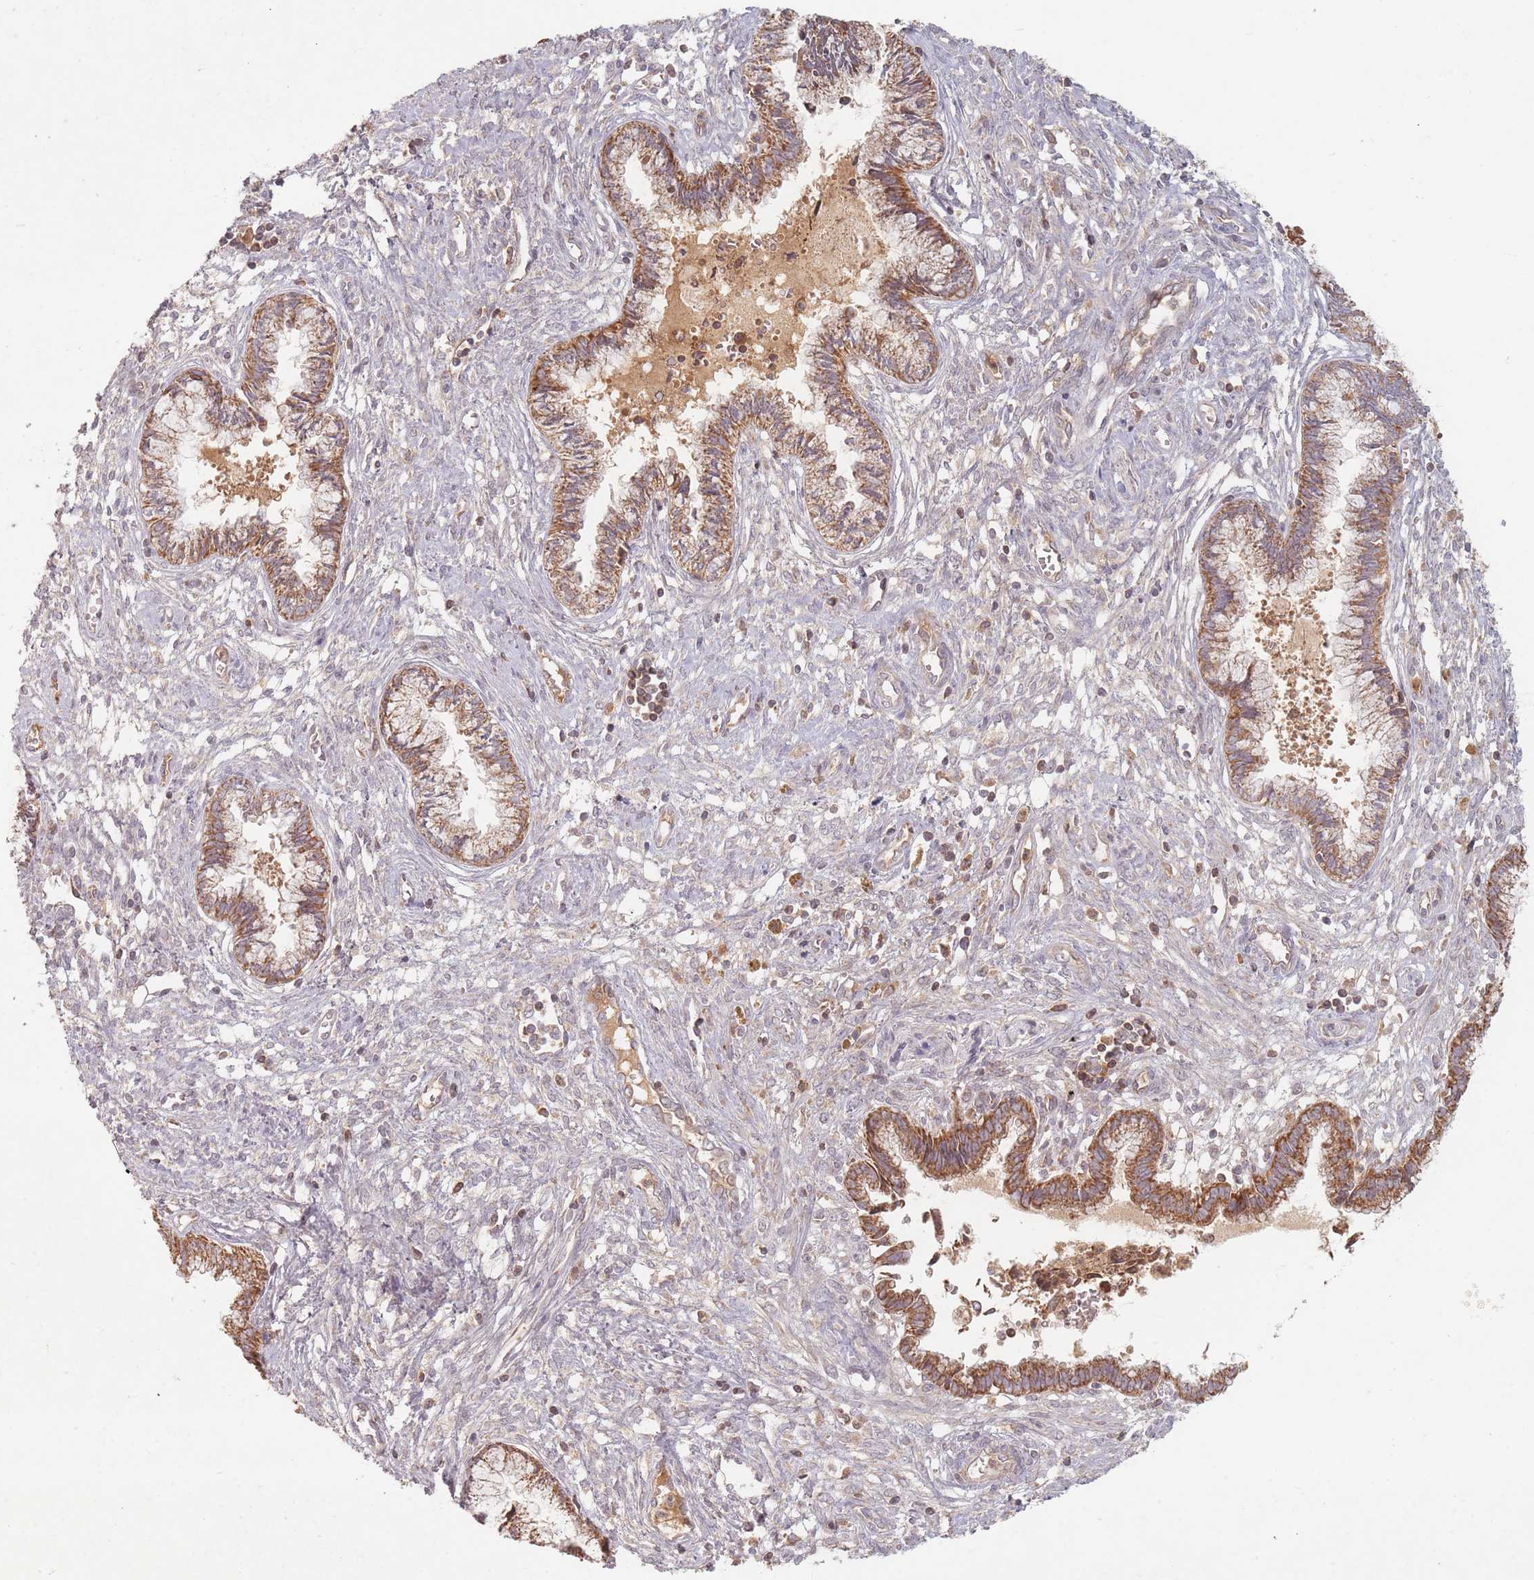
{"staining": {"intensity": "moderate", "quantity": ">75%", "location": "cytoplasmic/membranous"}, "tissue": "cervical cancer", "cell_type": "Tumor cells", "image_type": "cancer", "snomed": [{"axis": "morphology", "description": "Adenocarcinoma, NOS"}, {"axis": "topography", "description": "Cervix"}], "caption": "Human cervical adenocarcinoma stained with a protein marker reveals moderate staining in tumor cells.", "gene": "OR2M4", "patient": {"sex": "female", "age": 44}}